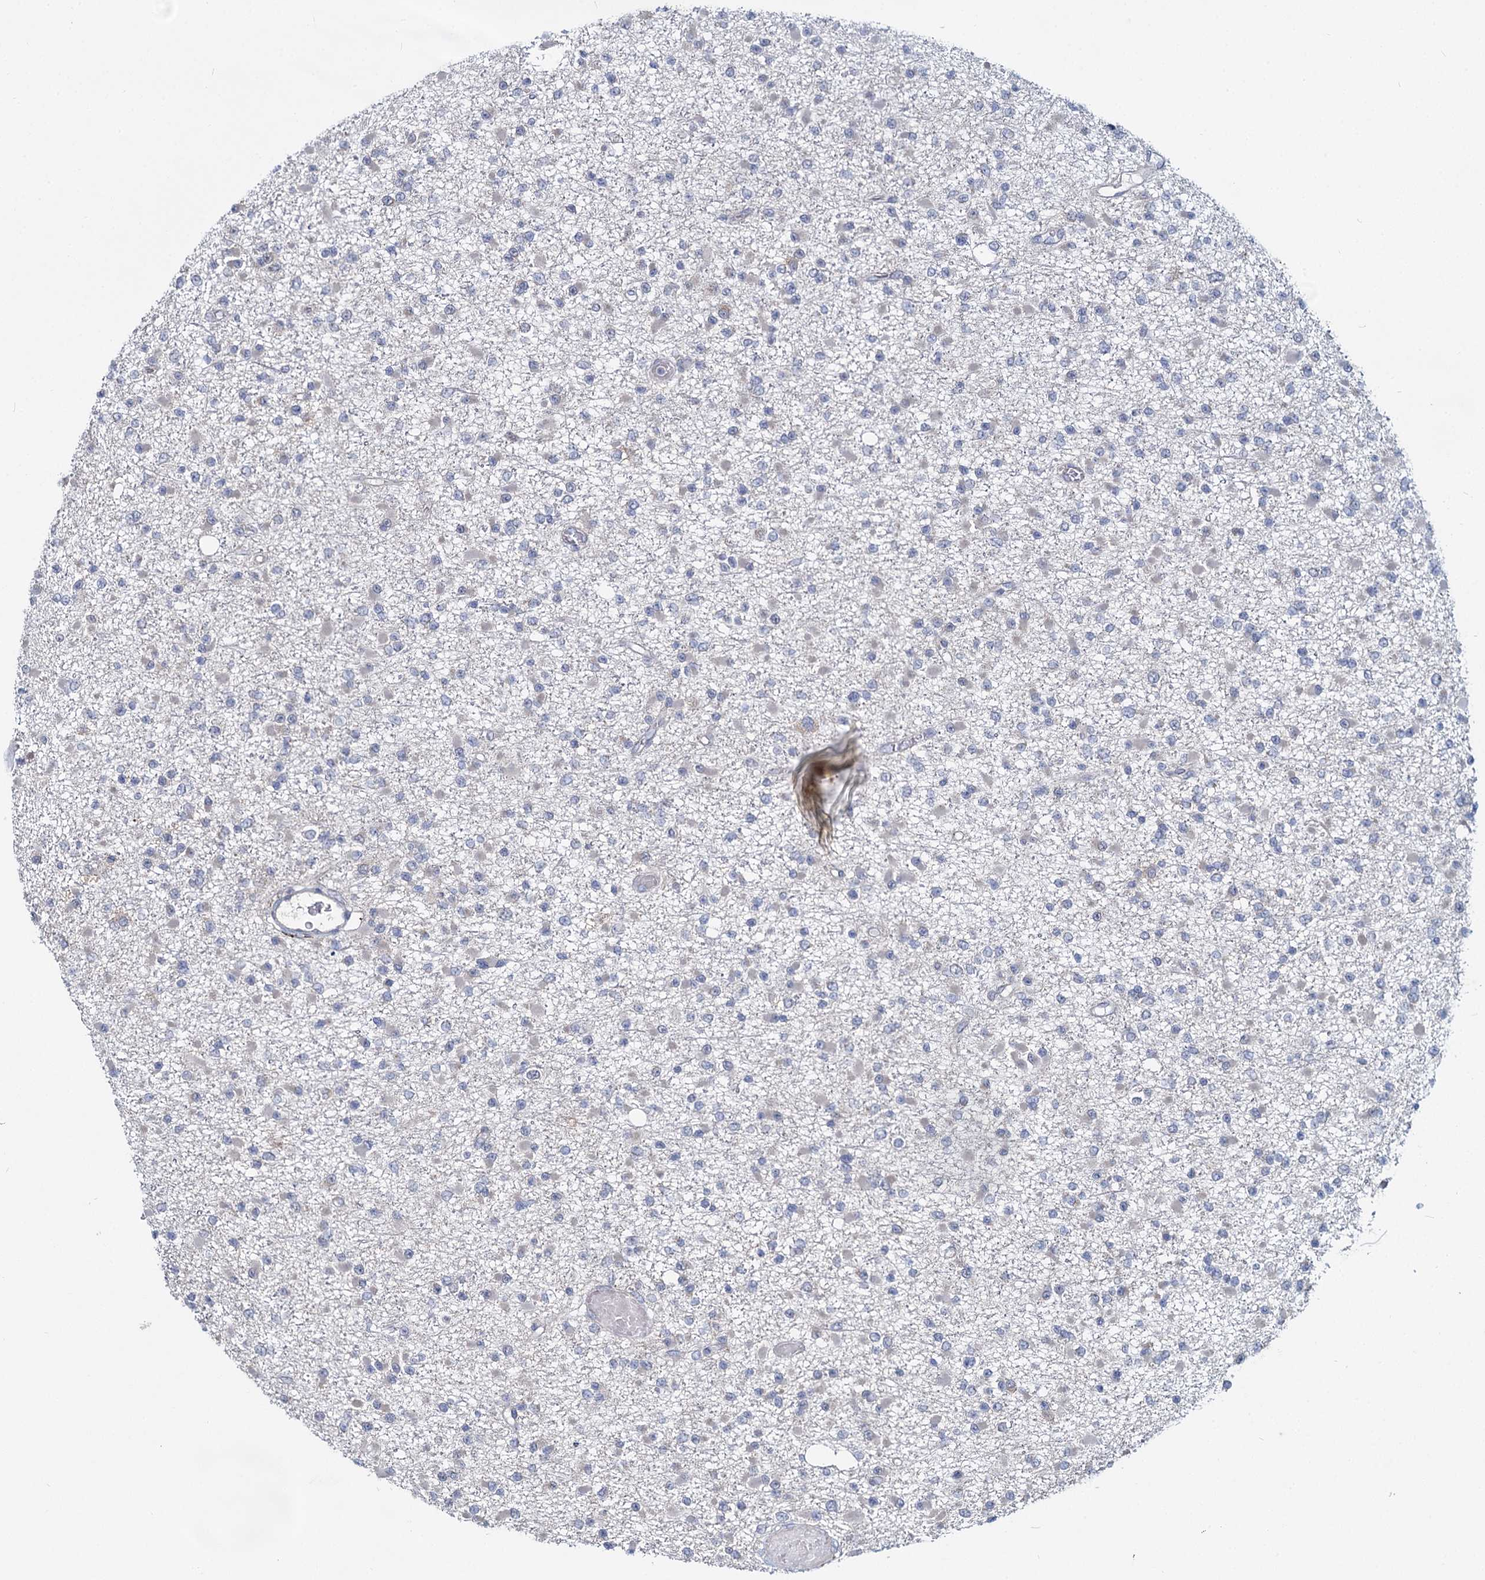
{"staining": {"intensity": "negative", "quantity": "none", "location": "none"}, "tissue": "glioma", "cell_type": "Tumor cells", "image_type": "cancer", "snomed": [{"axis": "morphology", "description": "Glioma, malignant, Low grade"}, {"axis": "topography", "description": "Brain"}], "caption": "IHC histopathology image of glioma stained for a protein (brown), which shows no expression in tumor cells.", "gene": "DCUN1D2", "patient": {"sex": "female", "age": 22}}